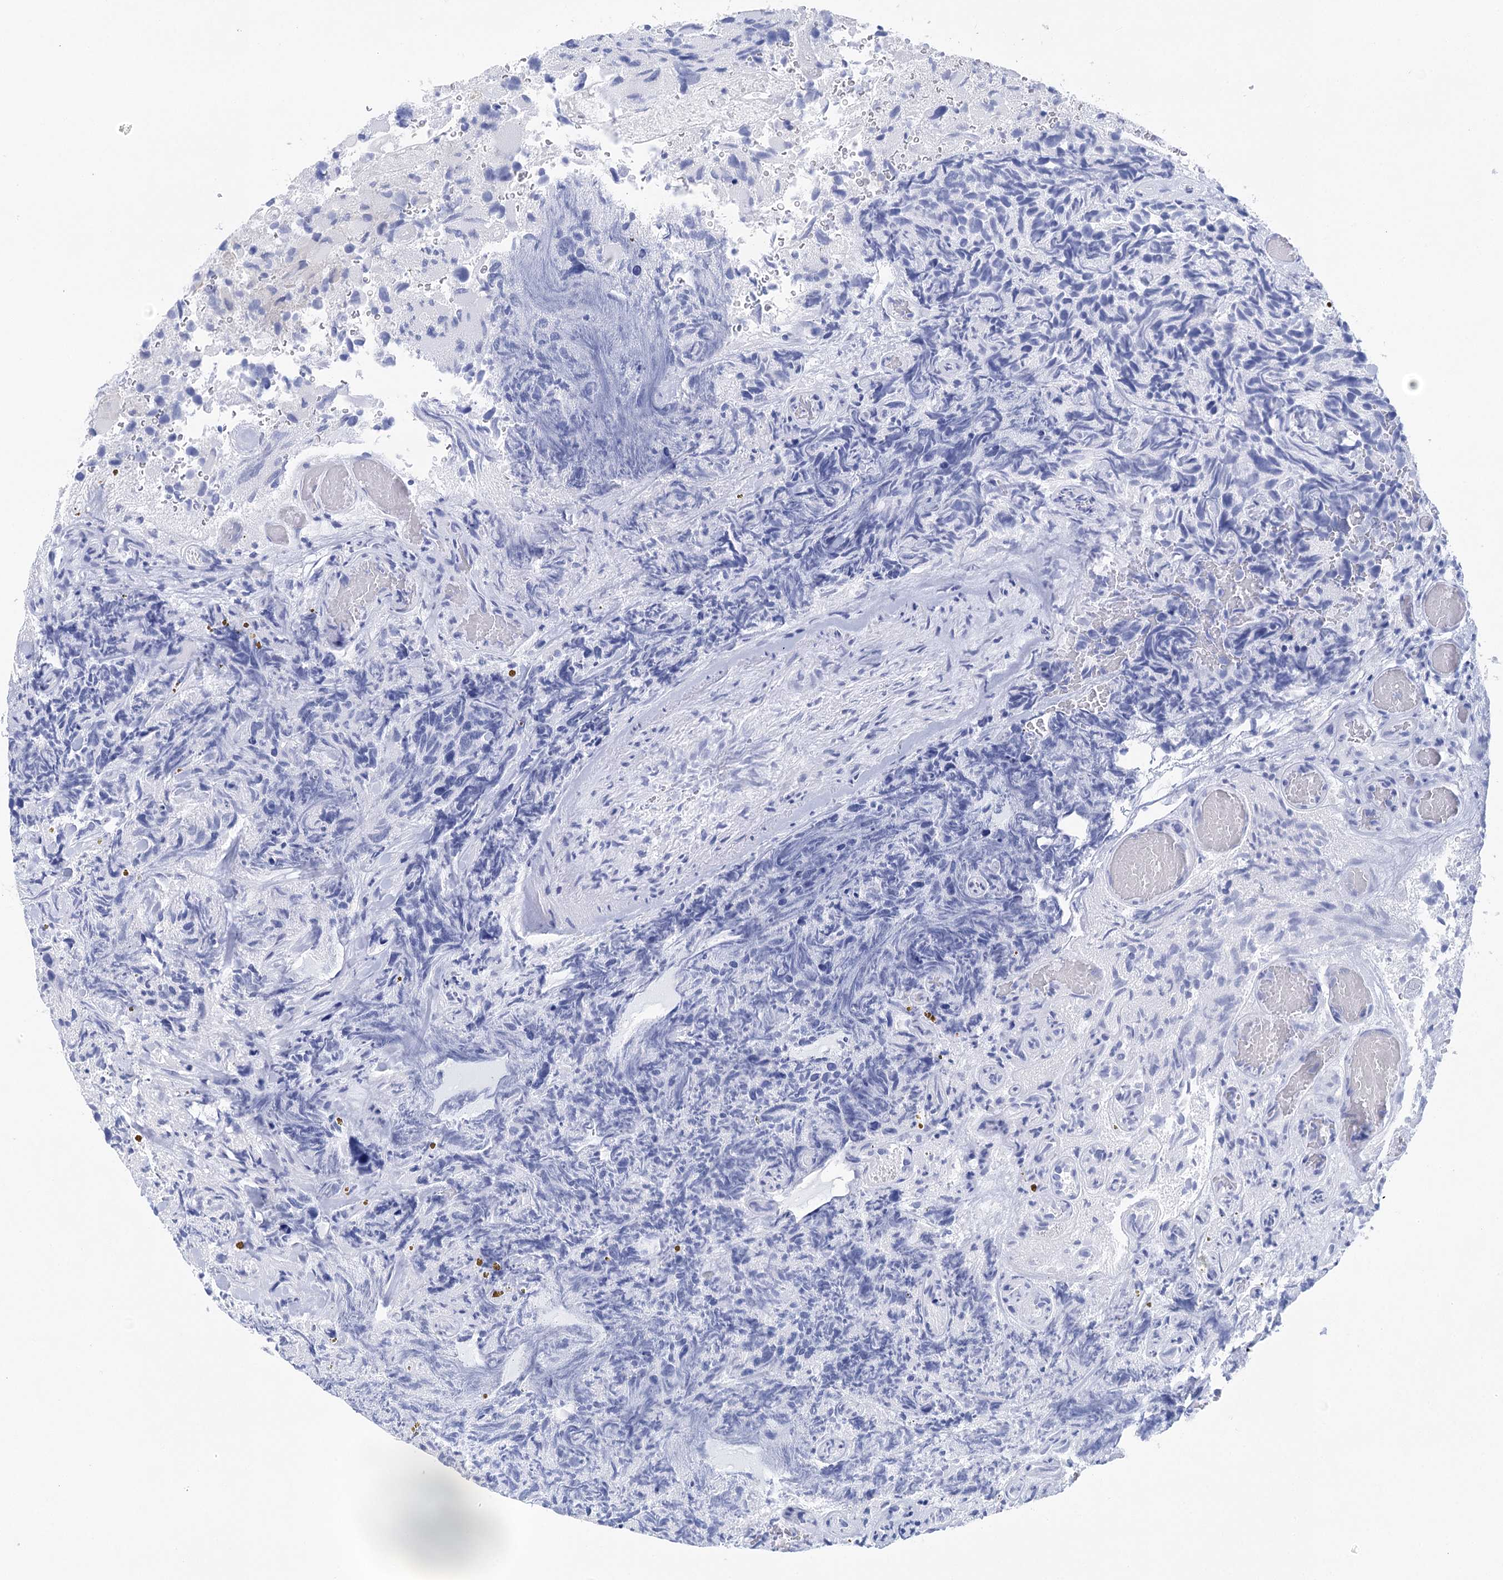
{"staining": {"intensity": "negative", "quantity": "none", "location": "none"}, "tissue": "glioma", "cell_type": "Tumor cells", "image_type": "cancer", "snomed": [{"axis": "morphology", "description": "Glioma, malignant, High grade"}, {"axis": "topography", "description": "Brain"}], "caption": "Immunohistochemistry image of human glioma stained for a protein (brown), which exhibits no expression in tumor cells.", "gene": "LALBA", "patient": {"sex": "male", "age": 69}}